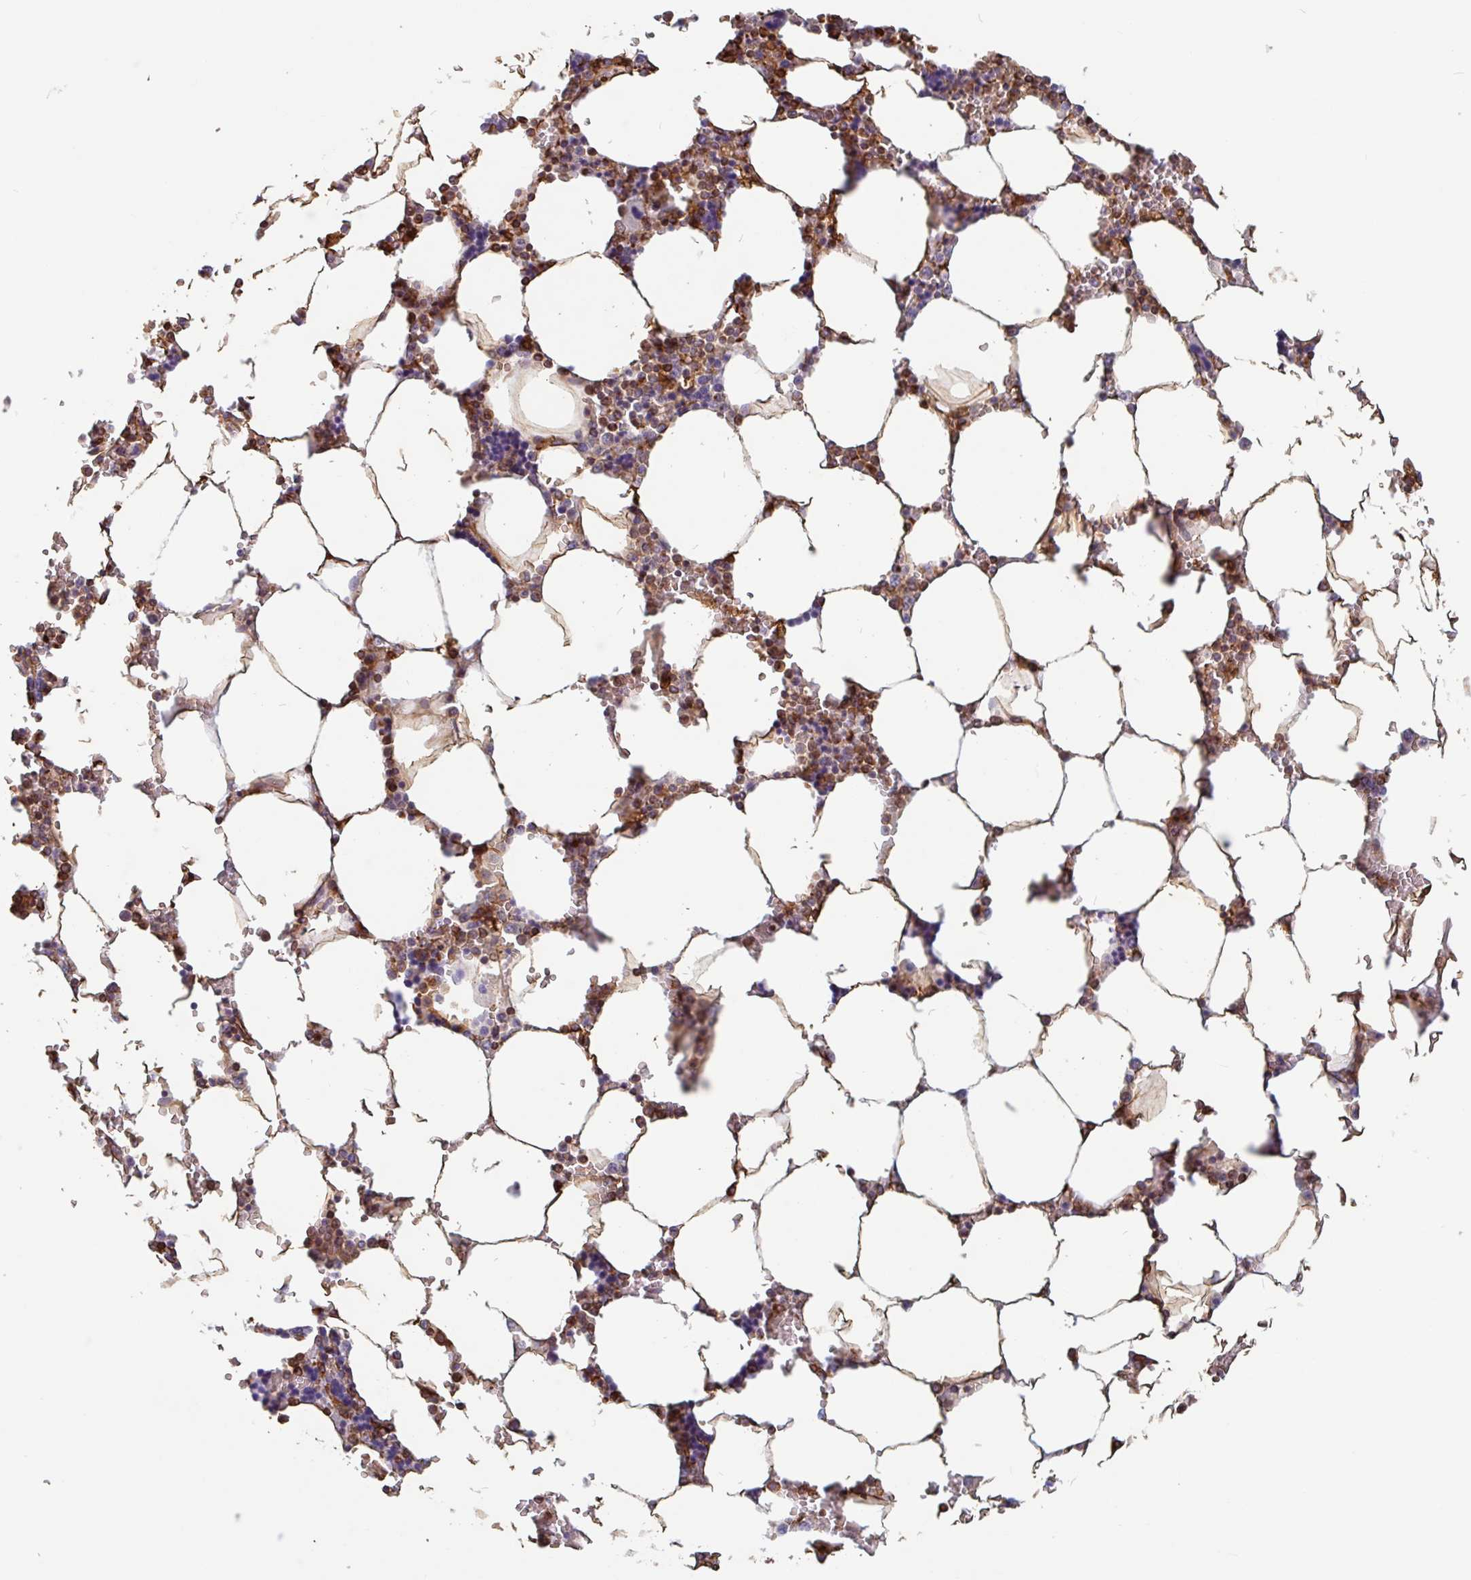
{"staining": {"intensity": "strong", "quantity": "25%-75%", "location": "cytoplasmic/membranous"}, "tissue": "bone marrow", "cell_type": "Hematopoietic cells", "image_type": "normal", "snomed": [{"axis": "morphology", "description": "Normal tissue, NOS"}, {"axis": "topography", "description": "Bone marrow"}], "caption": "Immunohistochemistry (IHC) of normal bone marrow shows high levels of strong cytoplasmic/membranous expression in about 25%-75% of hematopoietic cells.", "gene": "PPFIA1", "patient": {"sex": "male", "age": 64}}